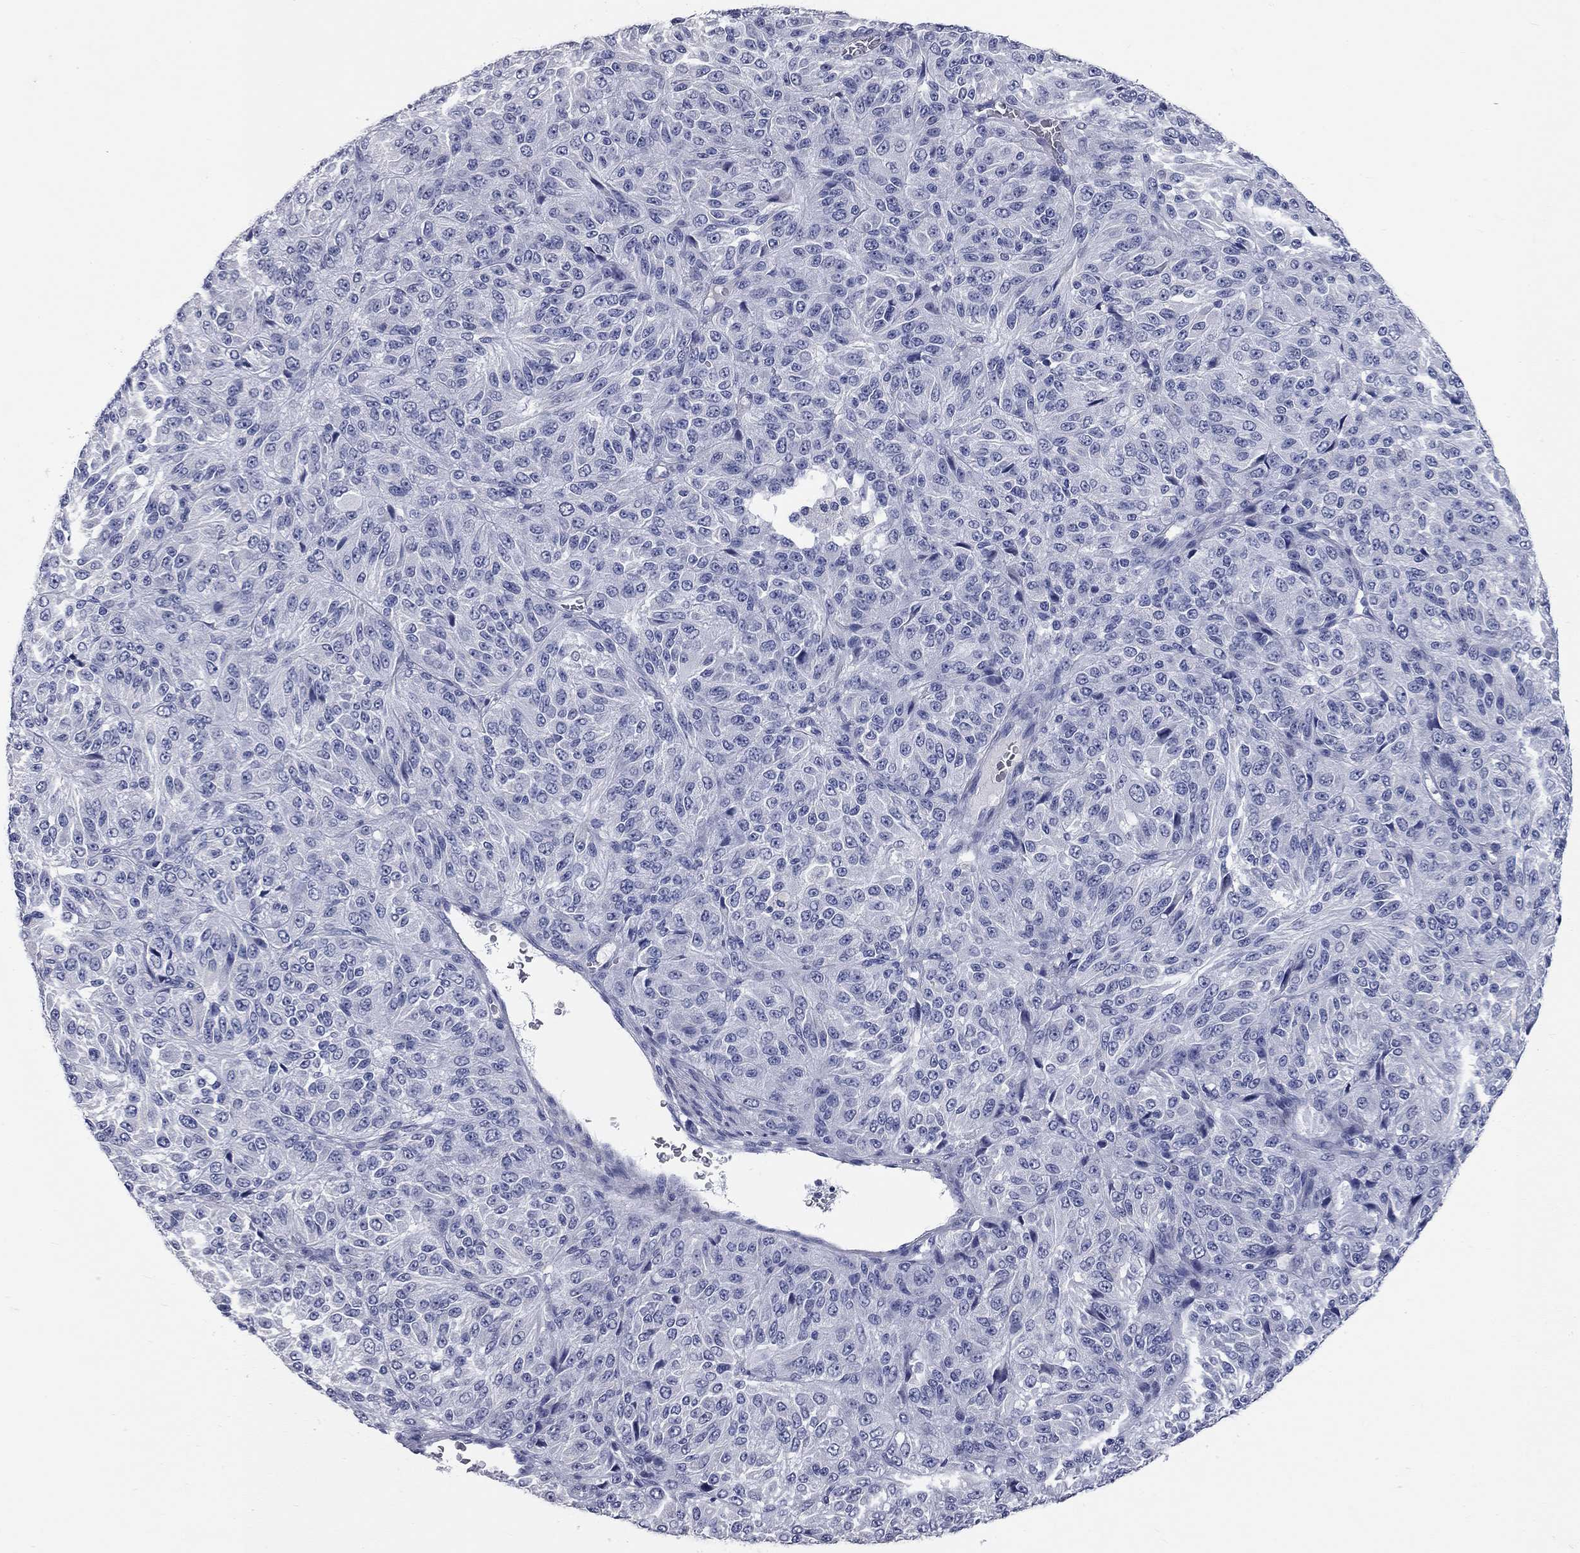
{"staining": {"intensity": "negative", "quantity": "none", "location": "none"}, "tissue": "melanoma", "cell_type": "Tumor cells", "image_type": "cancer", "snomed": [{"axis": "morphology", "description": "Malignant melanoma, Metastatic site"}, {"axis": "topography", "description": "Brain"}], "caption": "Immunohistochemistry image of neoplastic tissue: melanoma stained with DAB (3,3'-diaminobenzidine) shows no significant protein expression in tumor cells. (DAB immunohistochemistry, high magnification).", "gene": "SYT12", "patient": {"sex": "female", "age": 56}}